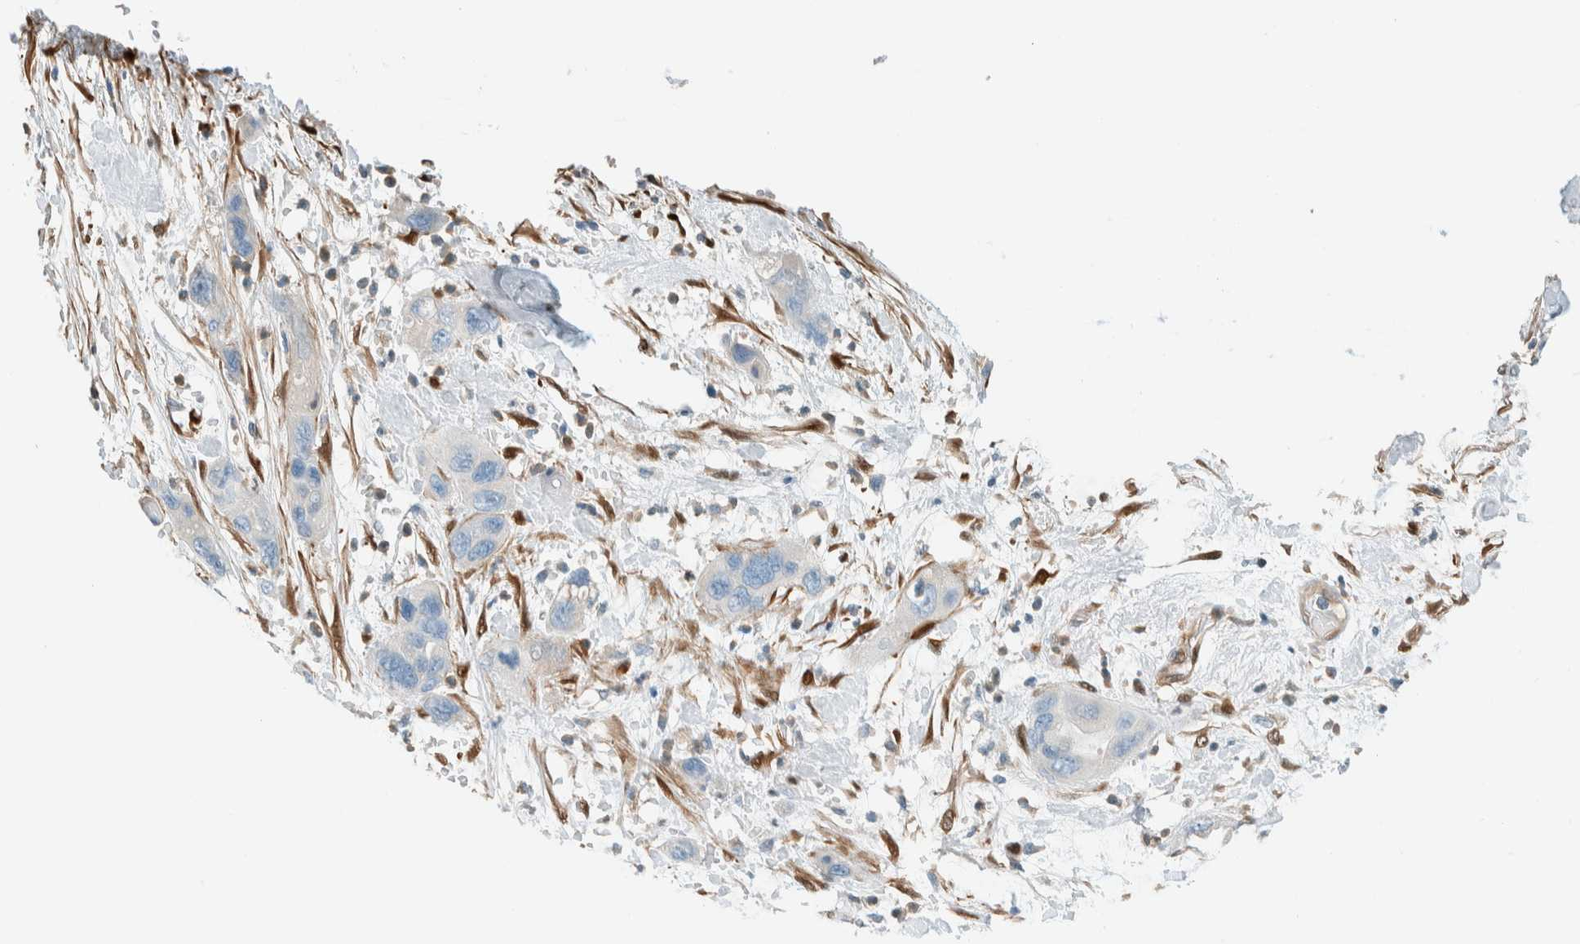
{"staining": {"intensity": "negative", "quantity": "none", "location": "none"}, "tissue": "pancreatic cancer", "cell_type": "Tumor cells", "image_type": "cancer", "snomed": [{"axis": "morphology", "description": "Adenocarcinoma, NOS"}, {"axis": "topography", "description": "Pancreas"}], "caption": "Micrograph shows no protein positivity in tumor cells of pancreatic cancer (adenocarcinoma) tissue.", "gene": "NXN", "patient": {"sex": "female", "age": 71}}